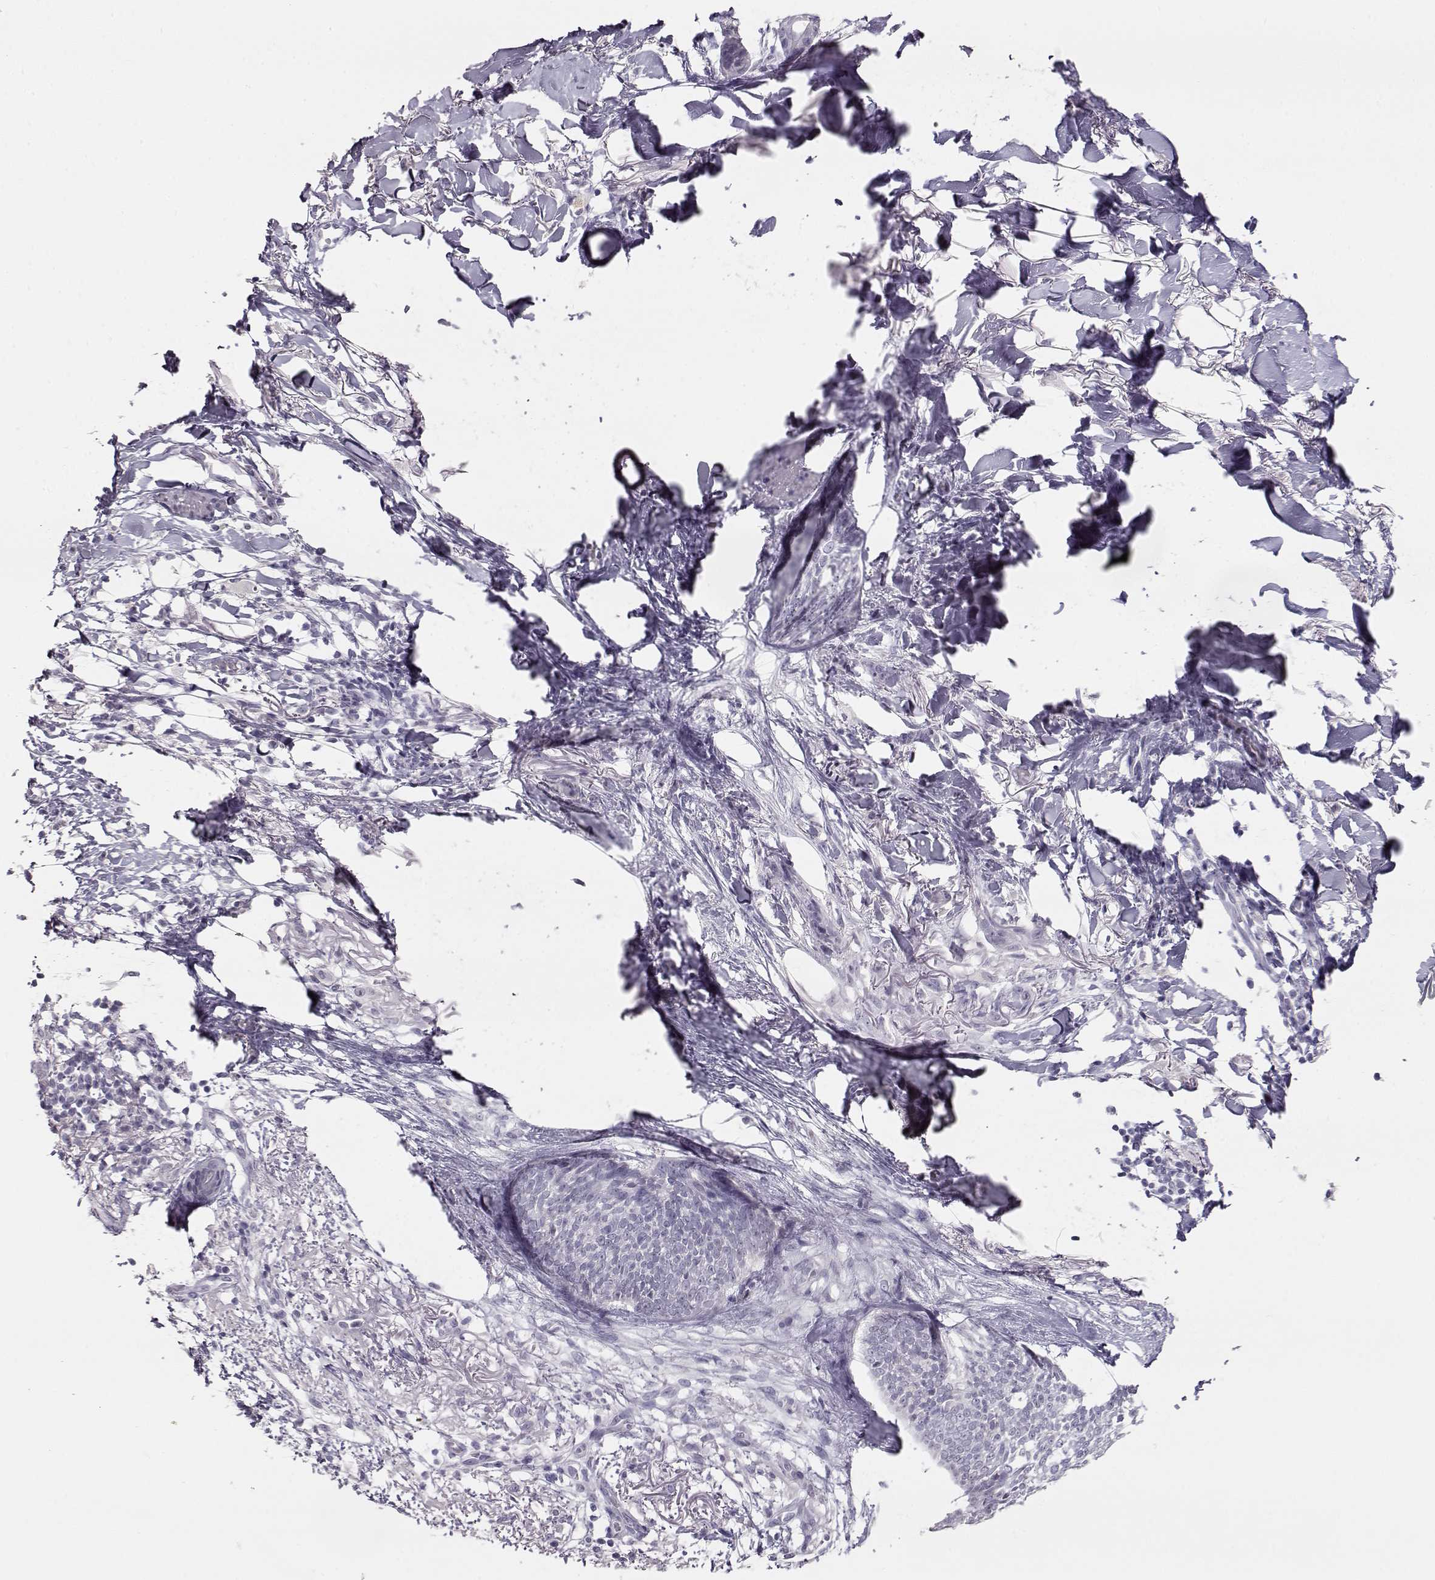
{"staining": {"intensity": "negative", "quantity": "none", "location": "none"}, "tissue": "skin cancer", "cell_type": "Tumor cells", "image_type": "cancer", "snomed": [{"axis": "morphology", "description": "Normal tissue, NOS"}, {"axis": "morphology", "description": "Basal cell carcinoma"}, {"axis": "topography", "description": "Skin"}], "caption": "A high-resolution micrograph shows immunohistochemistry staining of skin basal cell carcinoma, which reveals no significant expression in tumor cells. (DAB (3,3'-diaminobenzidine) IHC visualized using brightfield microscopy, high magnification).", "gene": "IMPG1", "patient": {"sex": "male", "age": 84}}